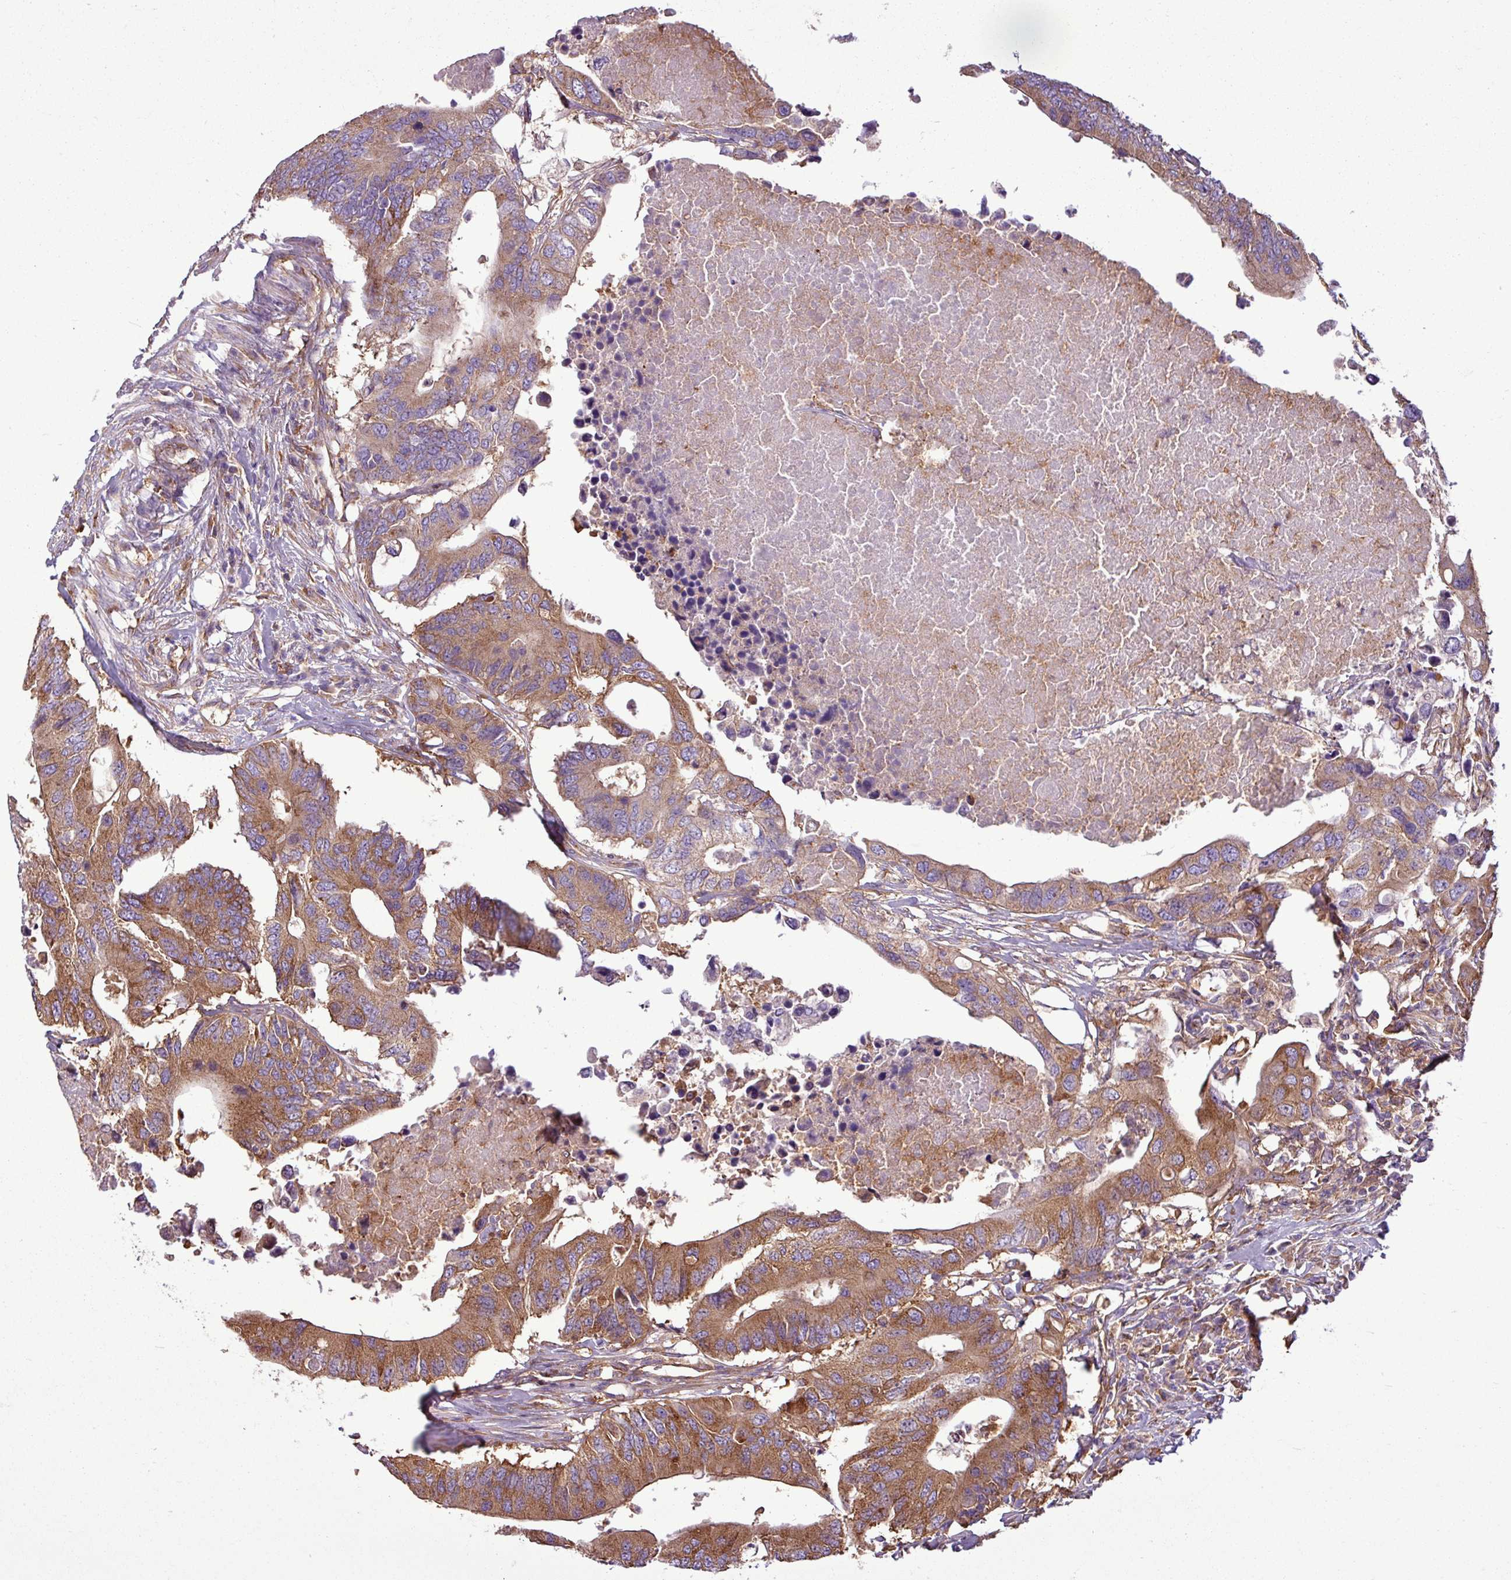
{"staining": {"intensity": "moderate", "quantity": ">75%", "location": "cytoplasmic/membranous"}, "tissue": "colorectal cancer", "cell_type": "Tumor cells", "image_type": "cancer", "snomed": [{"axis": "morphology", "description": "Adenocarcinoma, NOS"}, {"axis": "topography", "description": "Colon"}], "caption": "DAB immunohistochemical staining of colorectal cancer shows moderate cytoplasmic/membranous protein expression in approximately >75% of tumor cells.", "gene": "PACSIN2", "patient": {"sex": "male", "age": 71}}